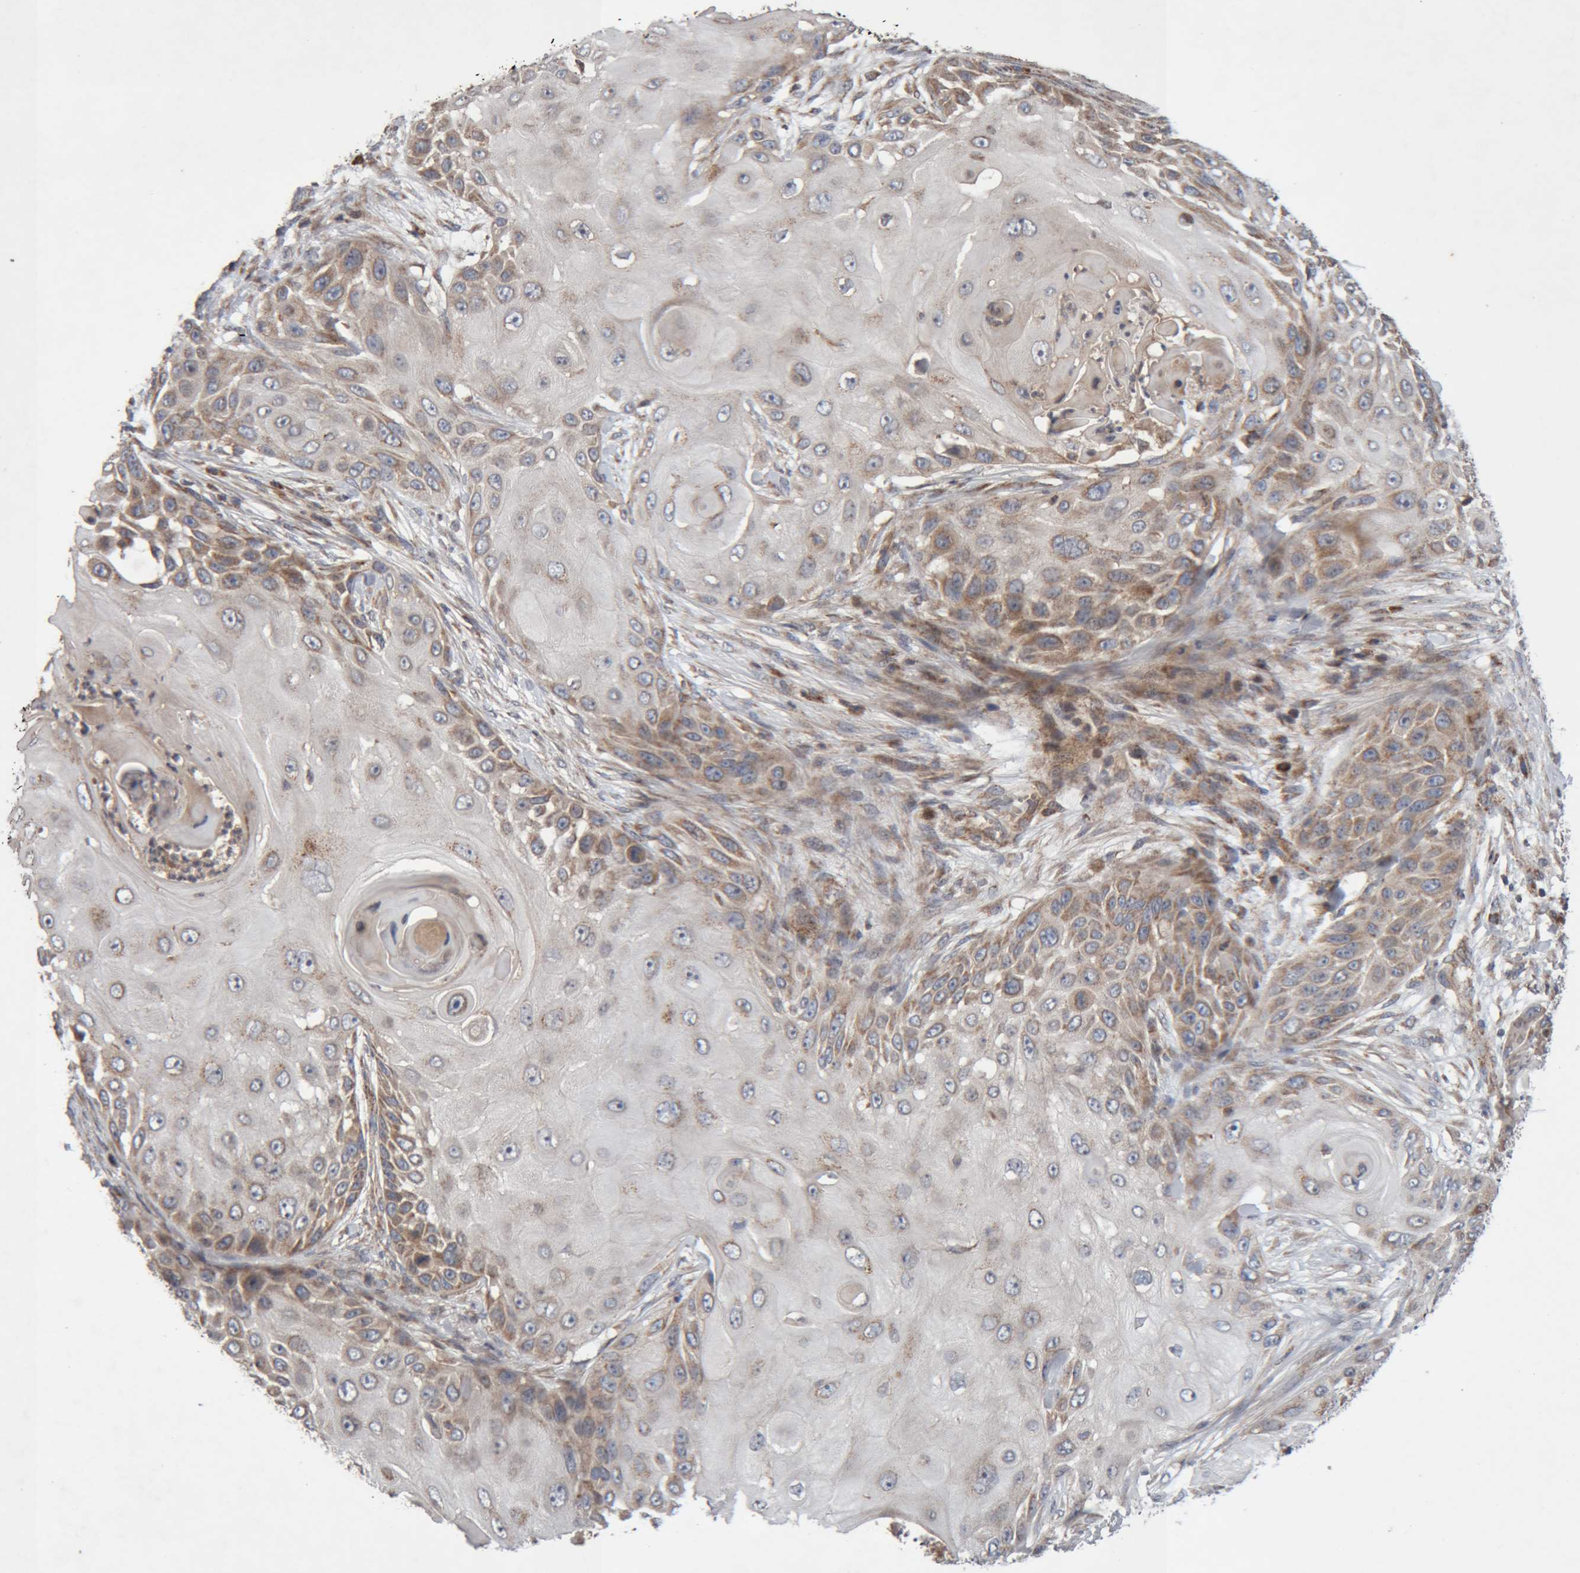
{"staining": {"intensity": "moderate", "quantity": "25%-75%", "location": "cytoplasmic/membranous"}, "tissue": "skin cancer", "cell_type": "Tumor cells", "image_type": "cancer", "snomed": [{"axis": "morphology", "description": "Squamous cell carcinoma, NOS"}, {"axis": "topography", "description": "Skin"}], "caption": "Tumor cells exhibit medium levels of moderate cytoplasmic/membranous expression in about 25%-75% of cells in human skin cancer. The staining was performed using DAB to visualize the protein expression in brown, while the nuclei were stained in blue with hematoxylin (Magnification: 20x).", "gene": "KIF21B", "patient": {"sex": "female", "age": 44}}